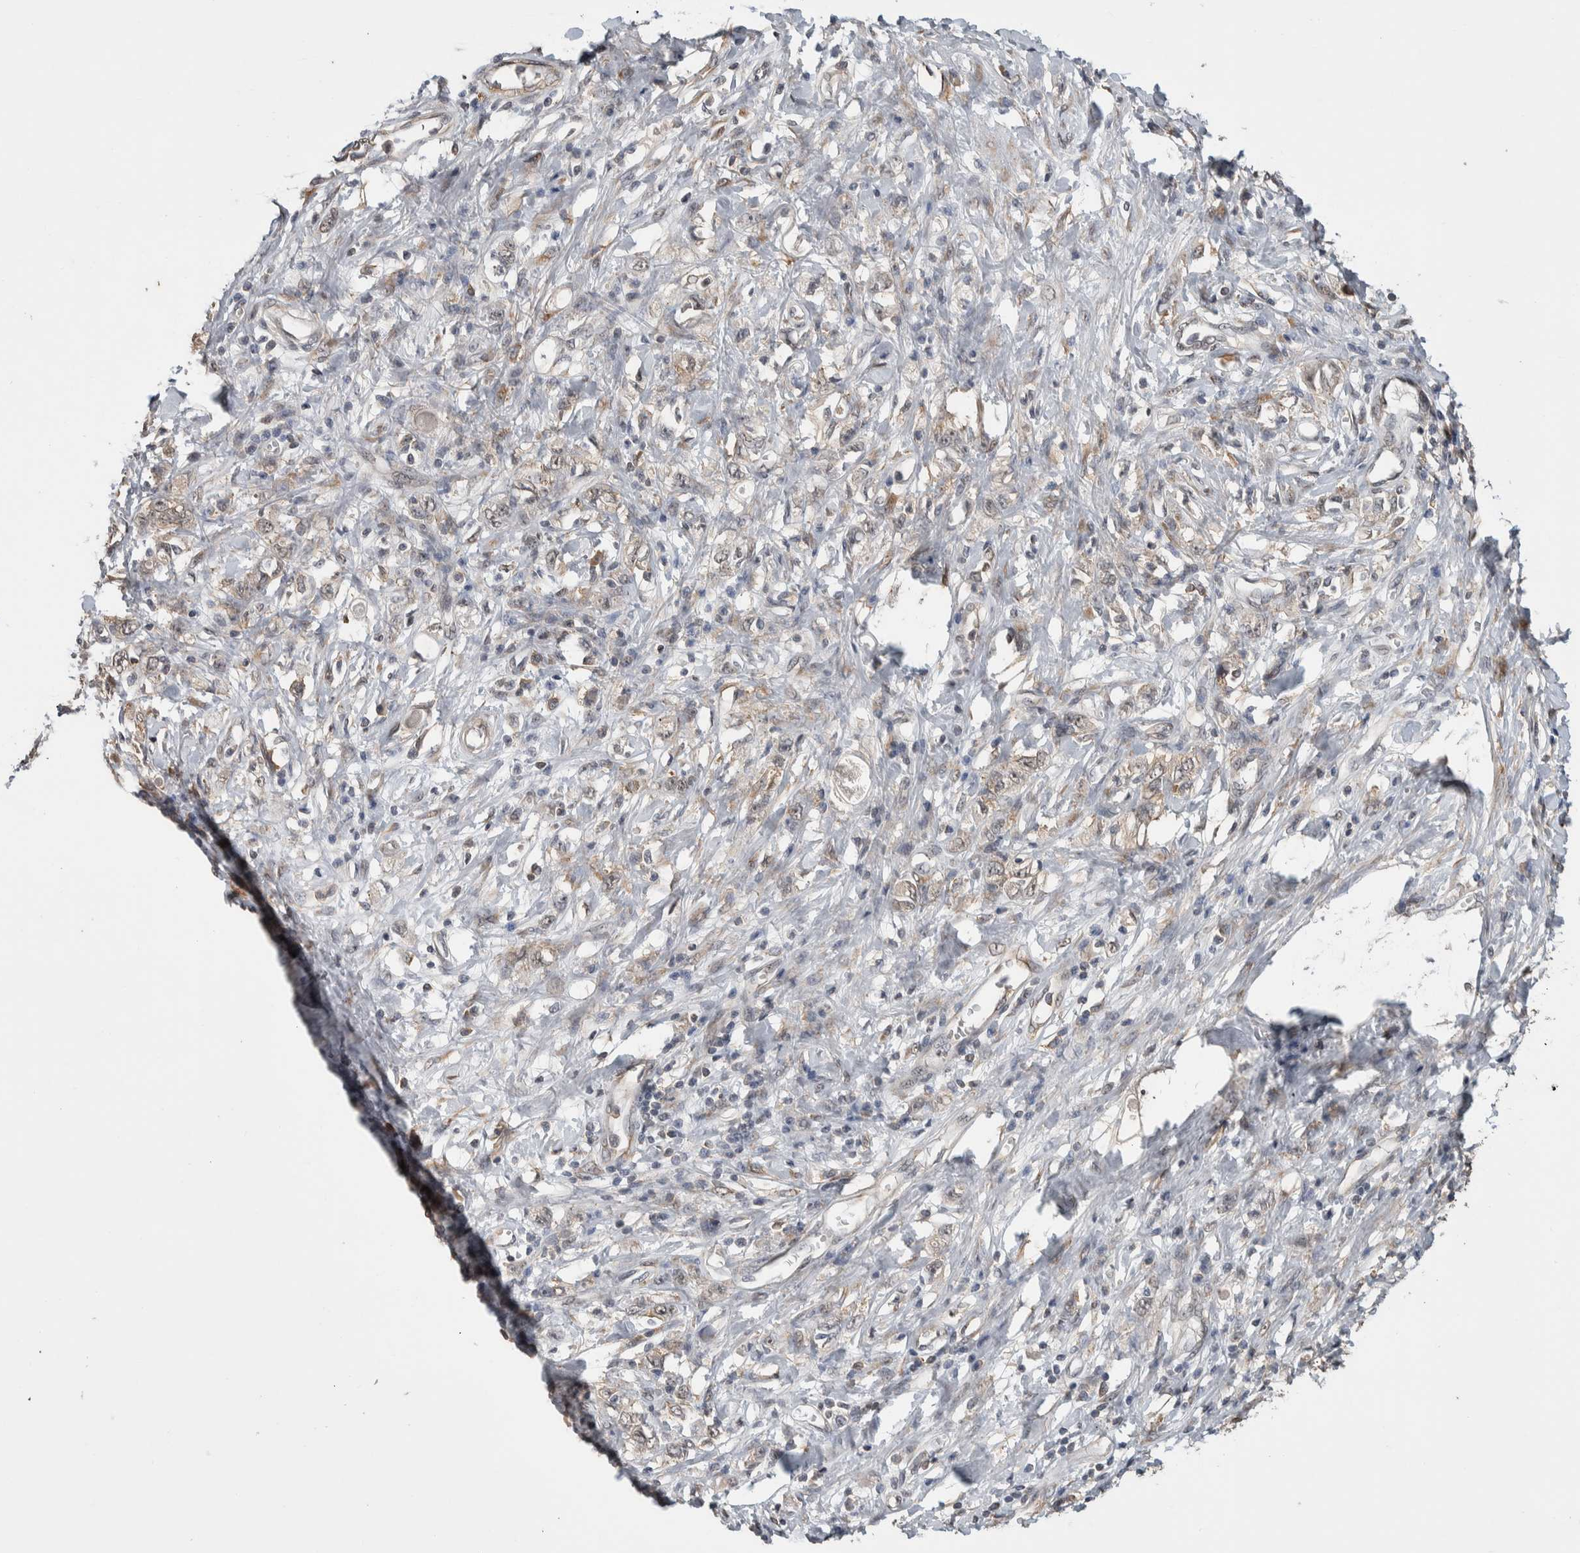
{"staining": {"intensity": "negative", "quantity": "none", "location": "none"}, "tissue": "stomach cancer", "cell_type": "Tumor cells", "image_type": "cancer", "snomed": [{"axis": "morphology", "description": "Adenocarcinoma, NOS"}, {"axis": "topography", "description": "Stomach"}], "caption": "The histopathology image exhibits no staining of tumor cells in stomach cancer (adenocarcinoma).", "gene": "DVL2", "patient": {"sex": "female", "age": 76}}